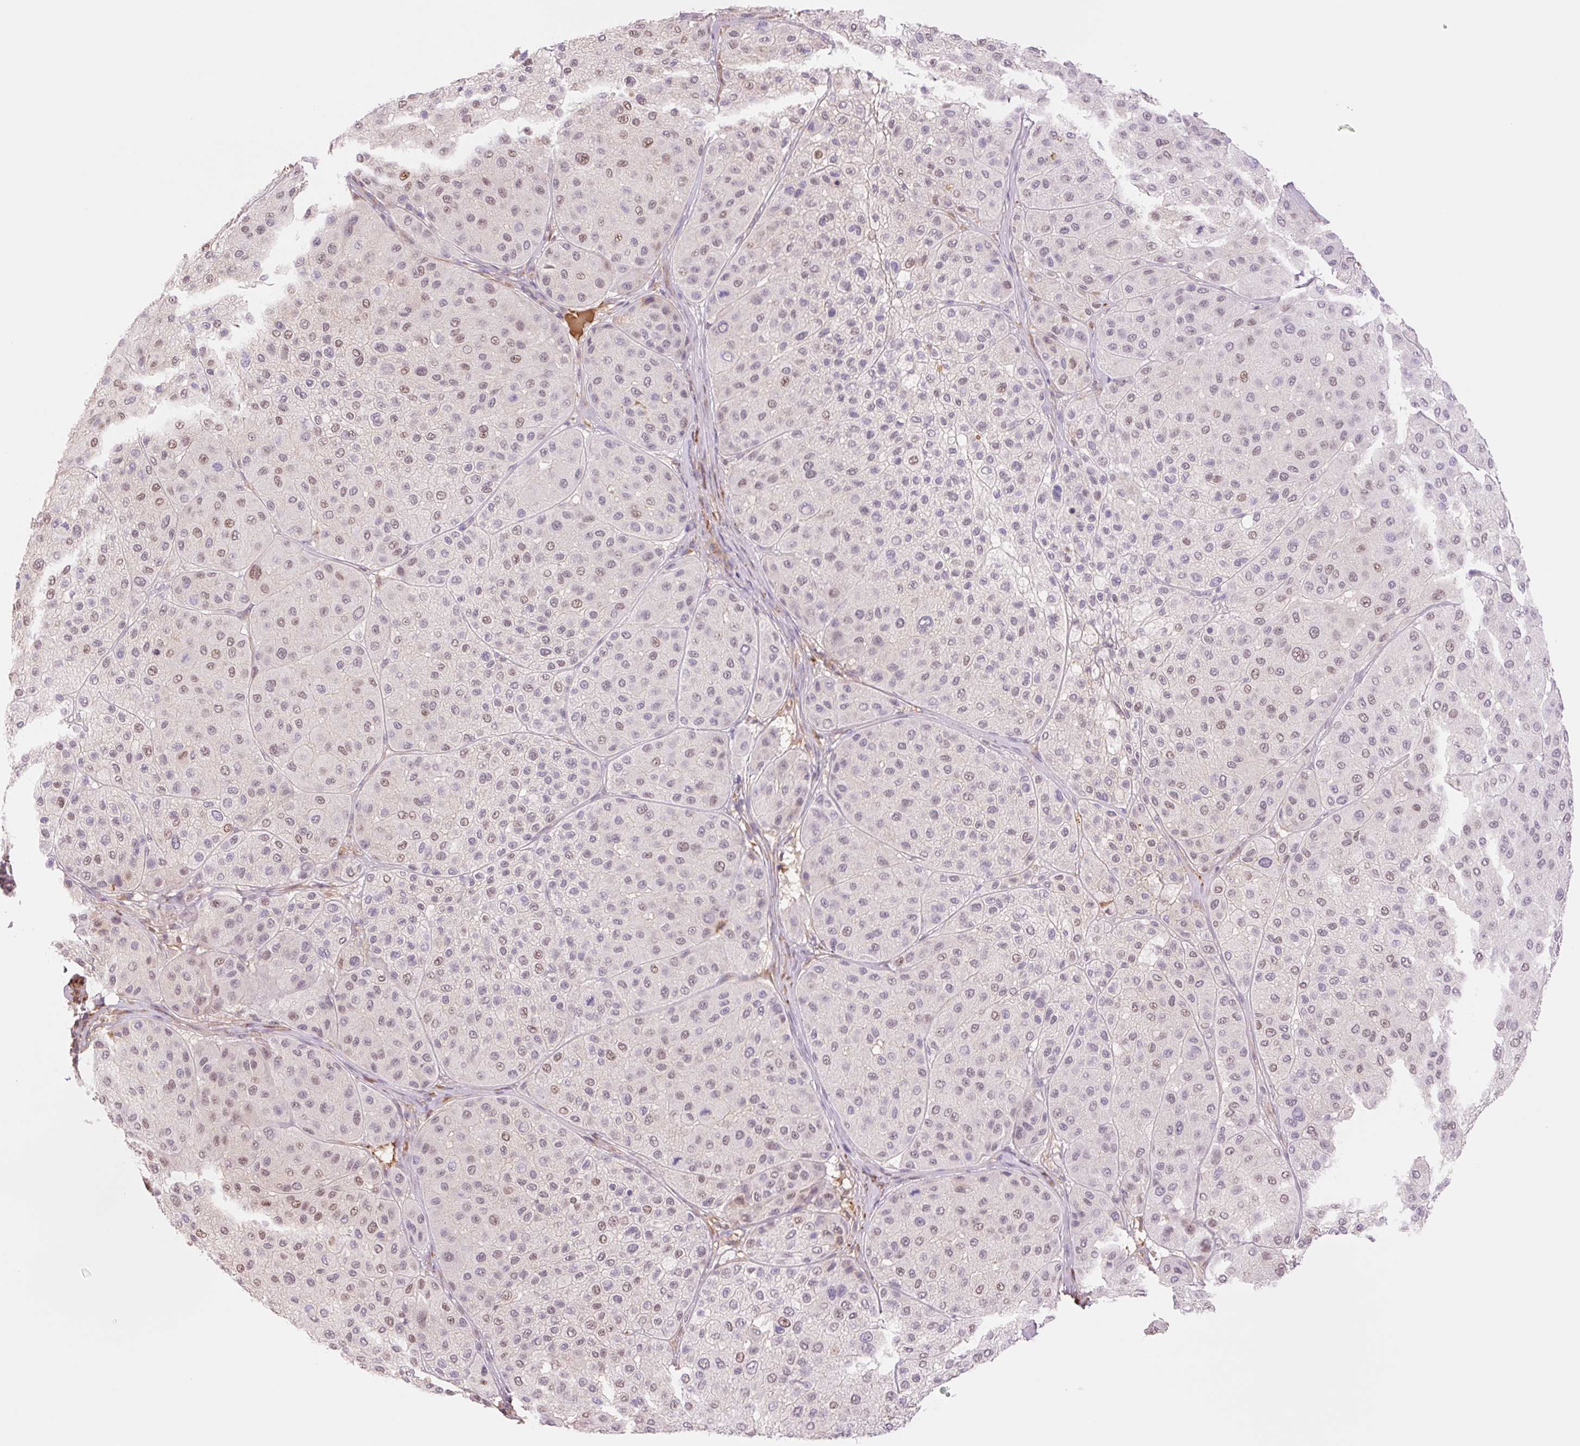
{"staining": {"intensity": "weak", "quantity": ">75%", "location": "nuclear"}, "tissue": "melanoma", "cell_type": "Tumor cells", "image_type": "cancer", "snomed": [{"axis": "morphology", "description": "Malignant melanoma, Metastatic site"}, {"axis": "topography", "description": "Smooth muscle"}], "caption": "A histopathology image of melanoma stained for a protein reveals weak nuclear brown staining in tumor cells. (DAB IHC with brightfield microscopy, high magnification).", "gene": "HEBP1", "patient": {"sex": "male", "age": 41}}